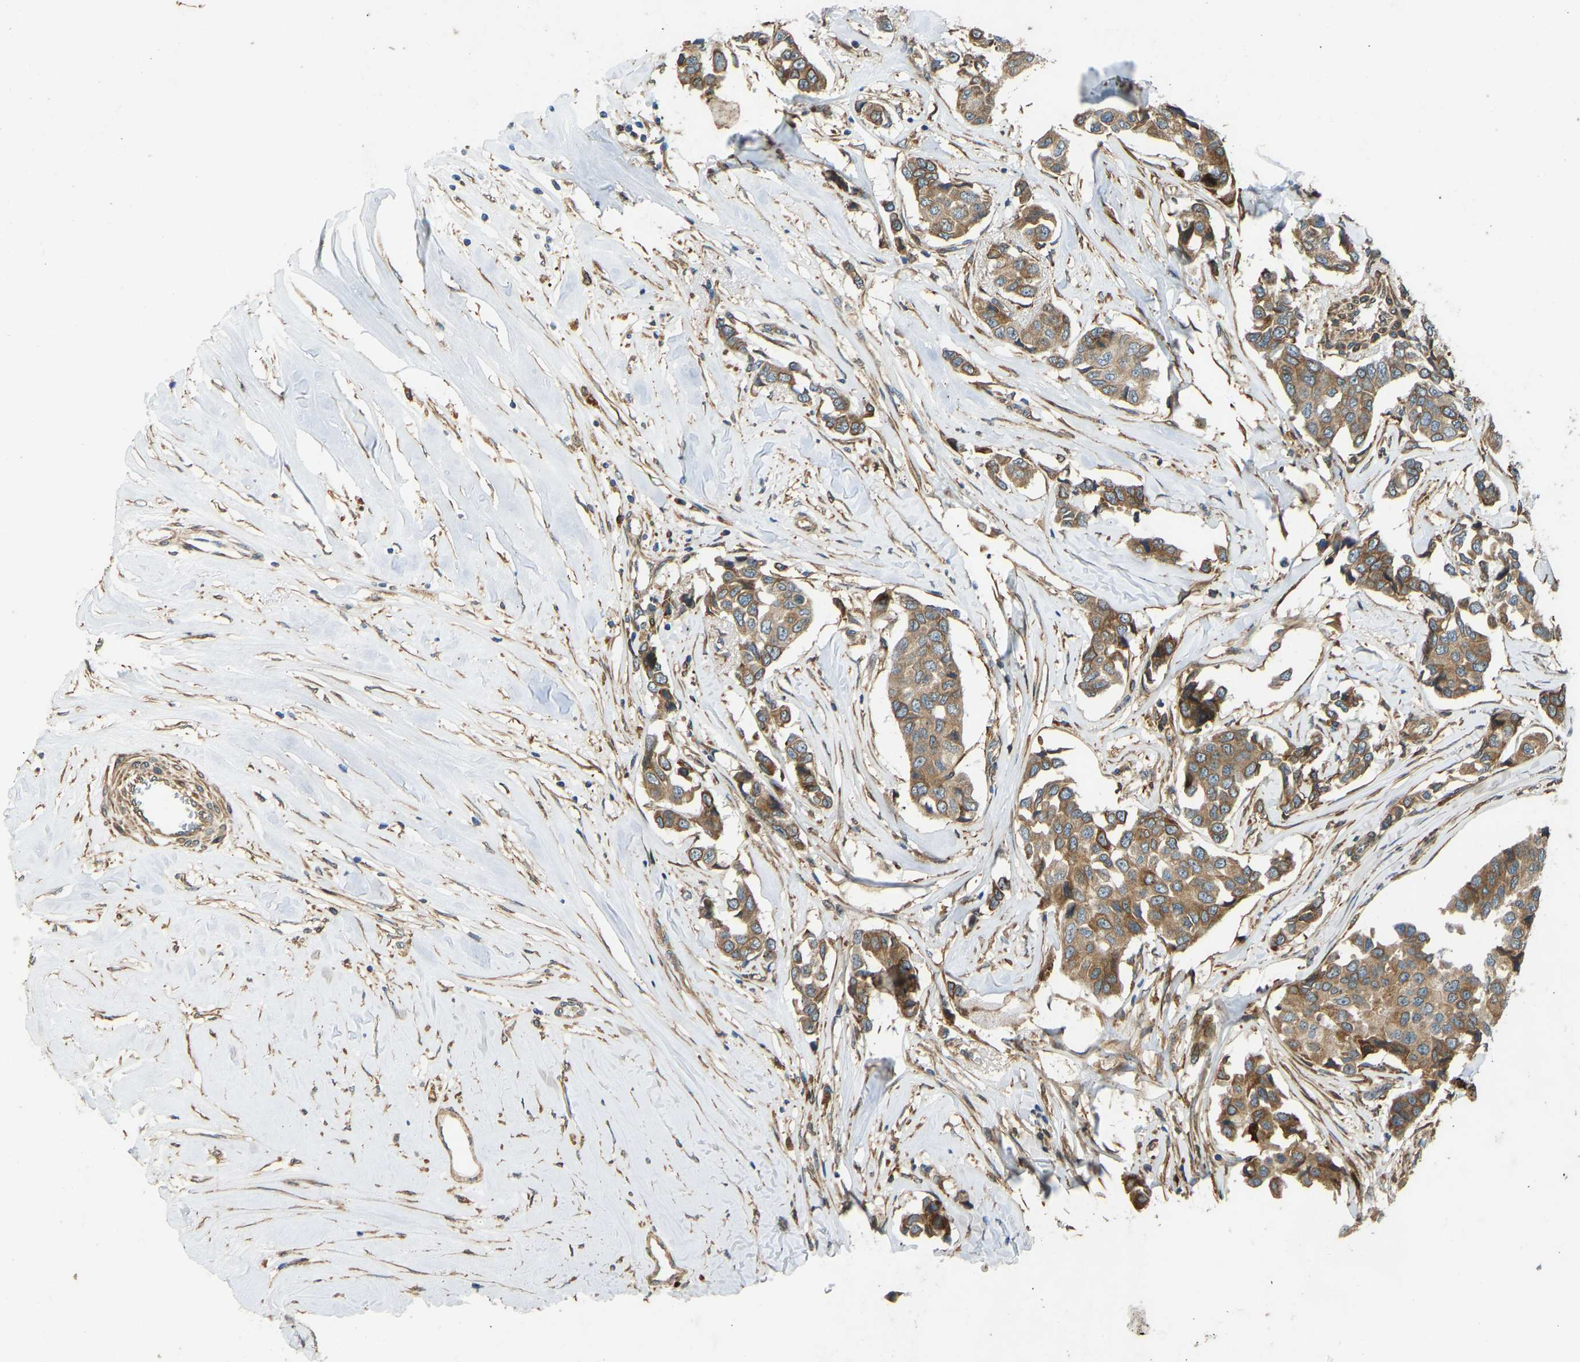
{"staining": {"intensity": "moderate", "quantity": ">75%", "location": "cytoplasmic/membranous"}, "tissue": "breast cancer", "cell_type": "Tumor cells", "image_type": "cancer", "snomed": [{"axis": "morphology", "description": "Duct carcinoma"}, {"axis": "topography", "description": "Breast"}], "caption": "DAB immunohistochemical staining of human intraductal carcinoma (breast) exhibits moderate cytoplasmic/membranous protein positivity in approximately >75% of tumor cells.", "gene": "OS9", "patient": {"sex": "female", "age": 80}}